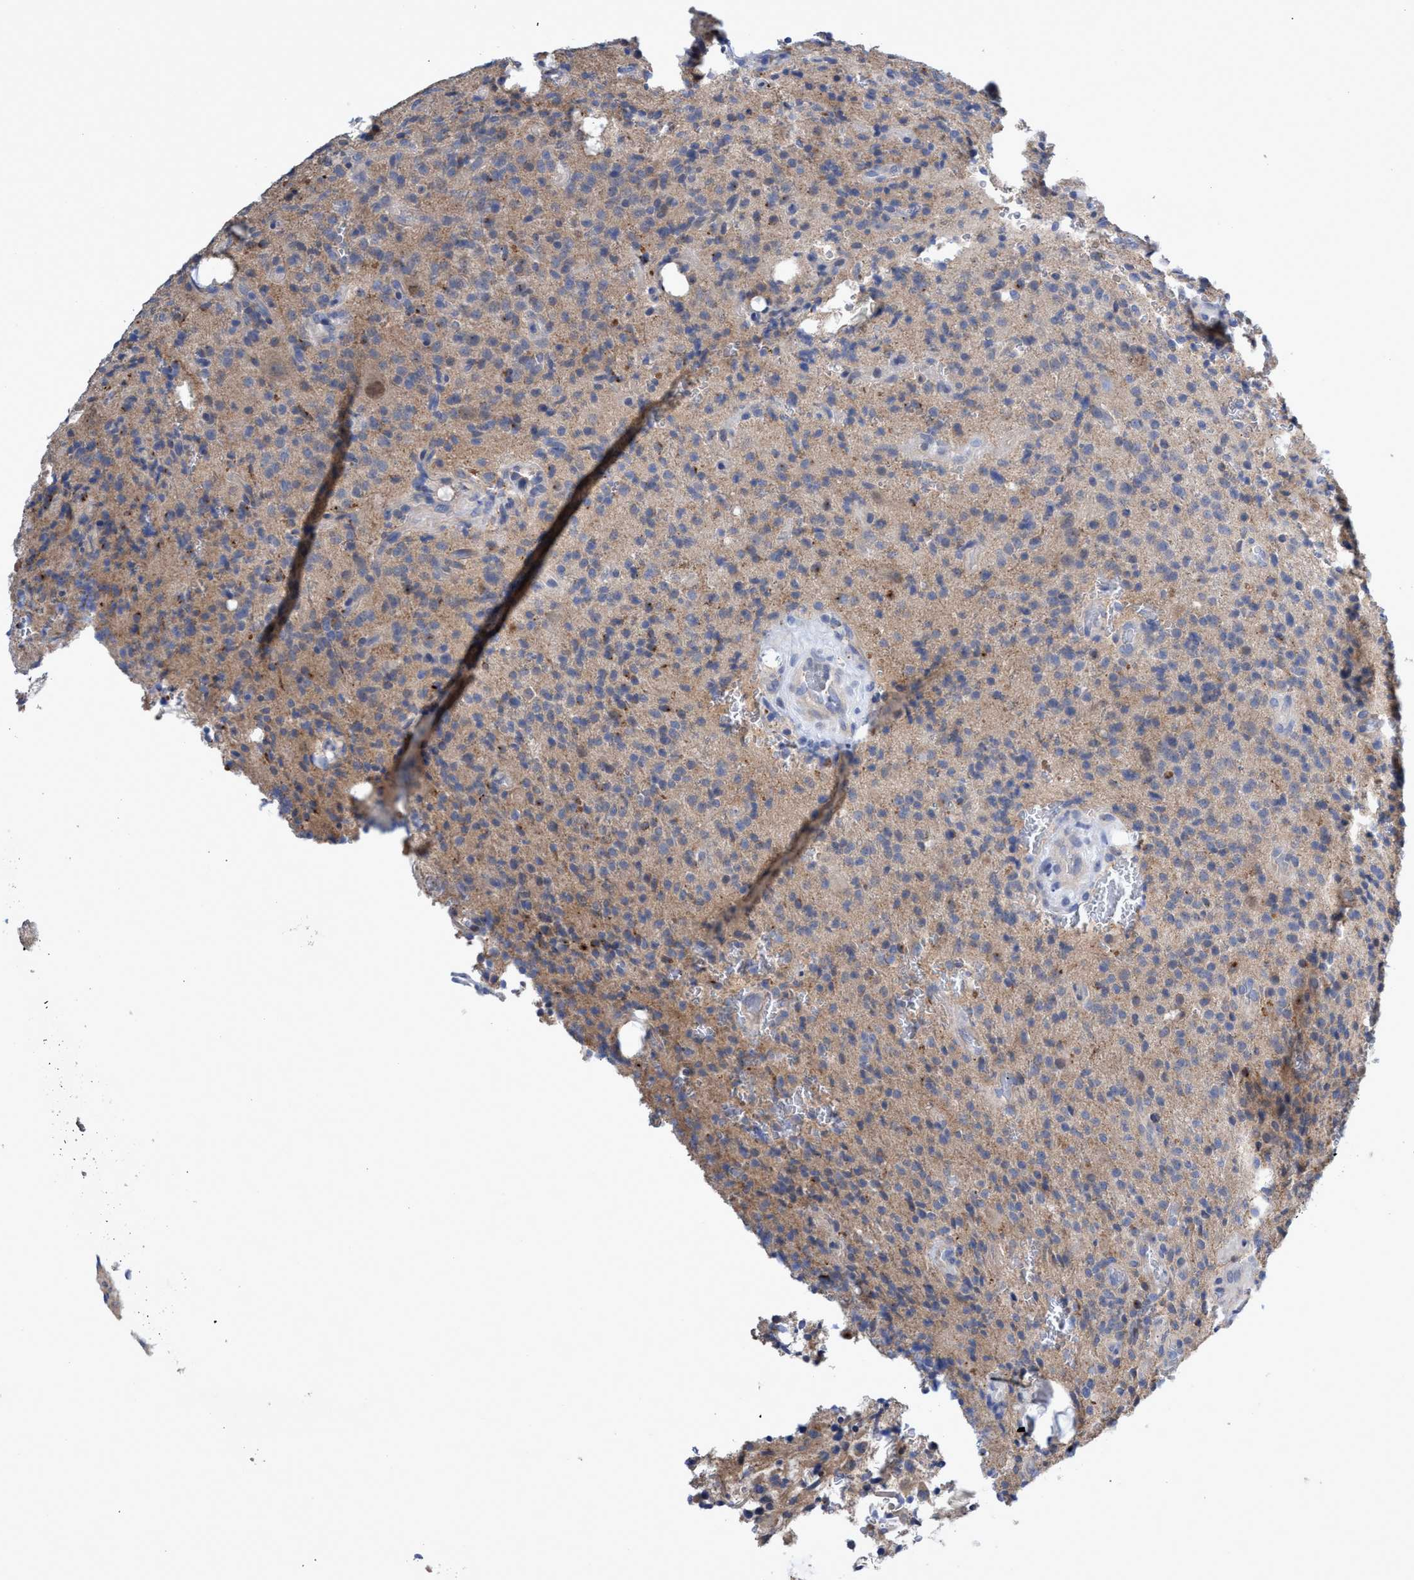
{"staining": {"intensity": "weak", "quantity": "<25%", "location": "cytoplasmic/membranous"}, "tissue": "glioma", "cell_type": "Tumor cells", "image_type": "cancer", "snomed": [{"axis": "morphology", "description": "Glioma, malignant, High grade"}, {"axis": "topography", "description": "Brain"}], "caption": "Immunohistochemistry image of neoplastic tissue: human glioma stained with DAB exhibits no significant protein expression in tumor cells.", "gene": "SVEP1", "patient": {"sex": "male", "age": 34}}